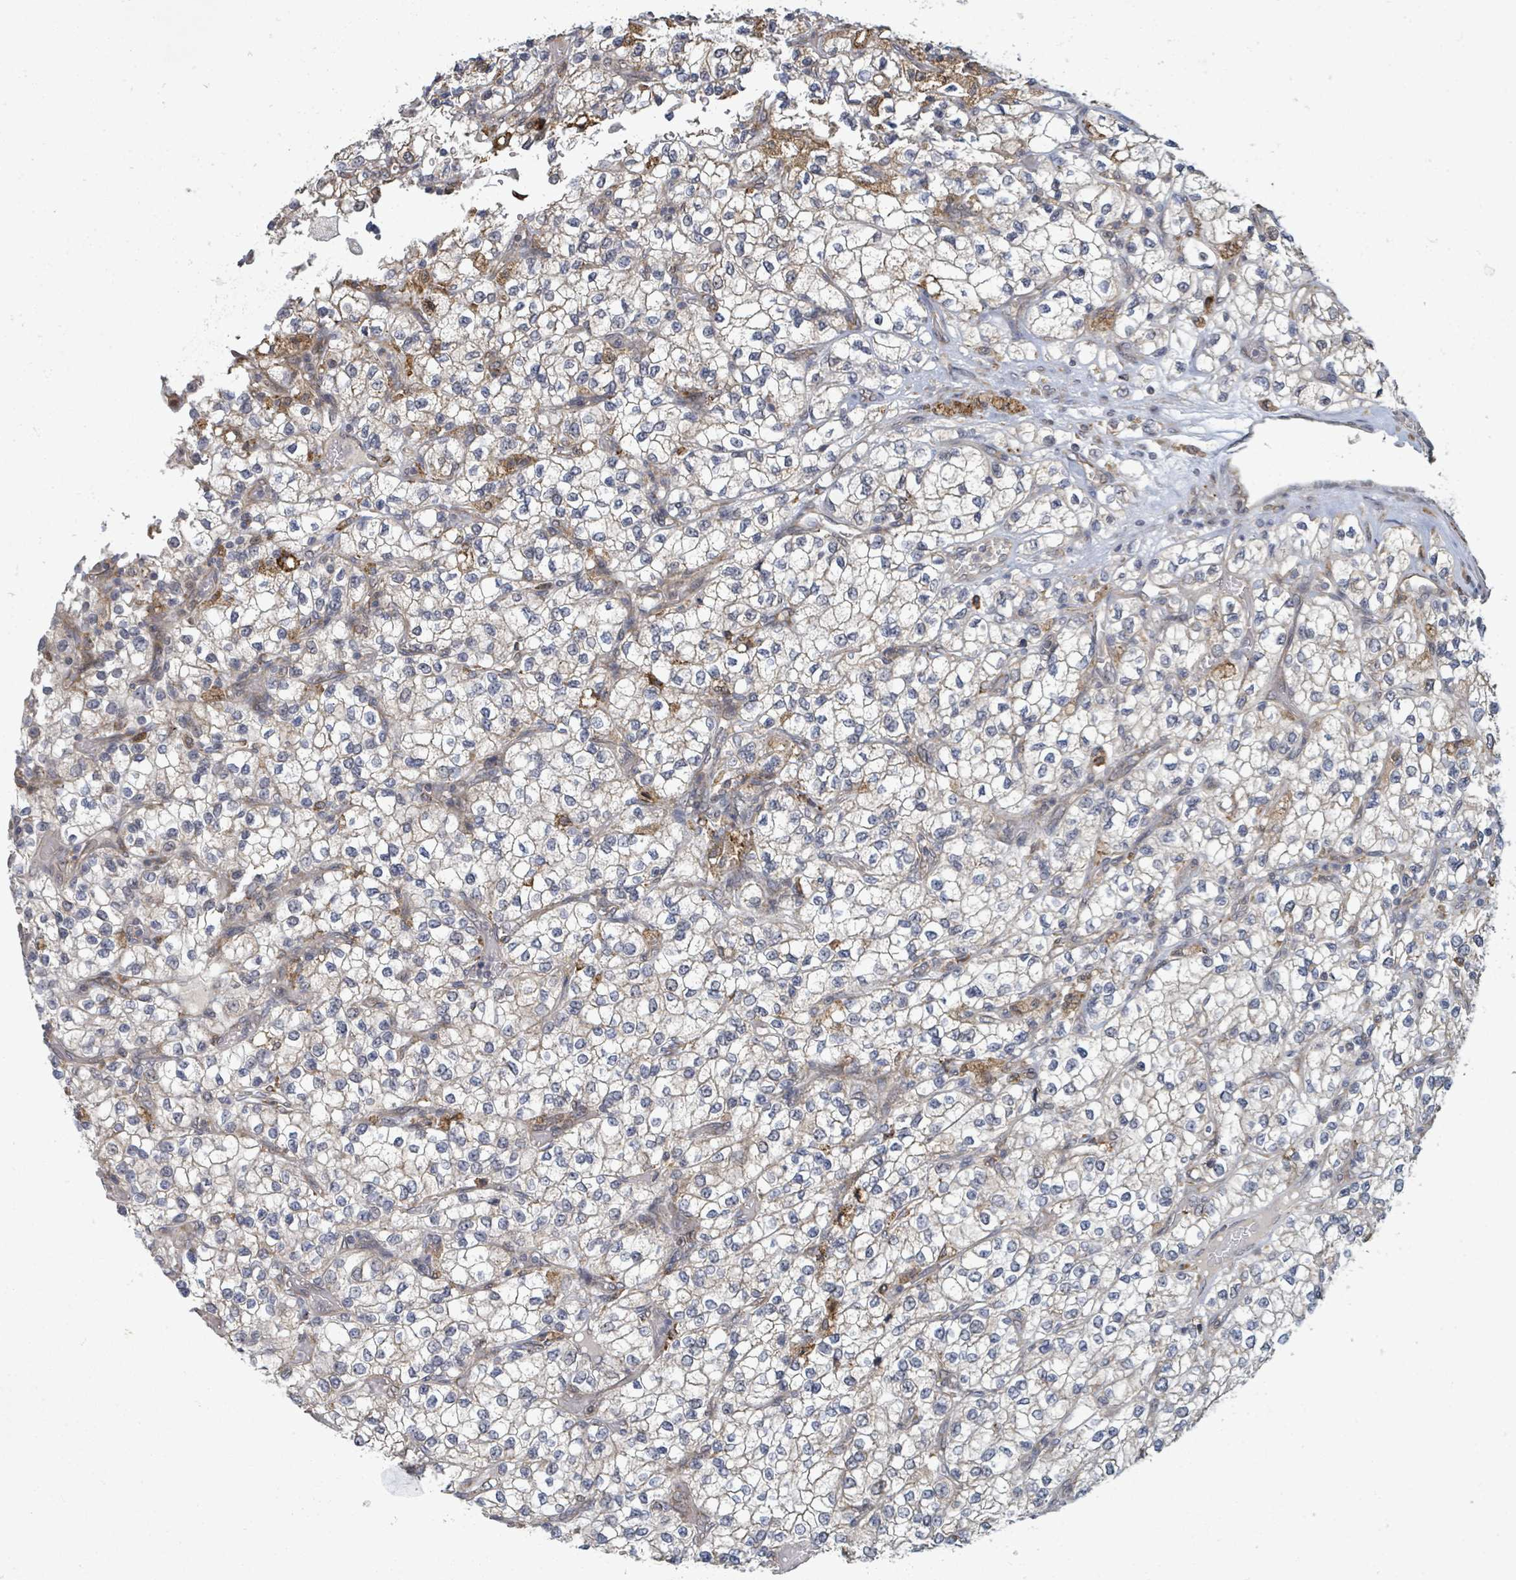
{"staining": {"intensity": "weak", "quantity": "25%-75%", "location": "cytoplasmic/membranous"}, "tissue": "renal cancer", "cell_type": "Tumor cells", "image_type": "cancer", "snomed": [{"axis": "morphology", "description": "Adenocarcinoma, NOS"}, {"axis": "topography", "description": "Kidney"}], "caption": "Renal cancer tissue reveals weak cytoplasmic/membranous staining in about 25%-75% of tumor cells, visualized by immunohistochemistry.", "gene": "SHROOM2", "patient": {"sex": "male", "age": 80}}